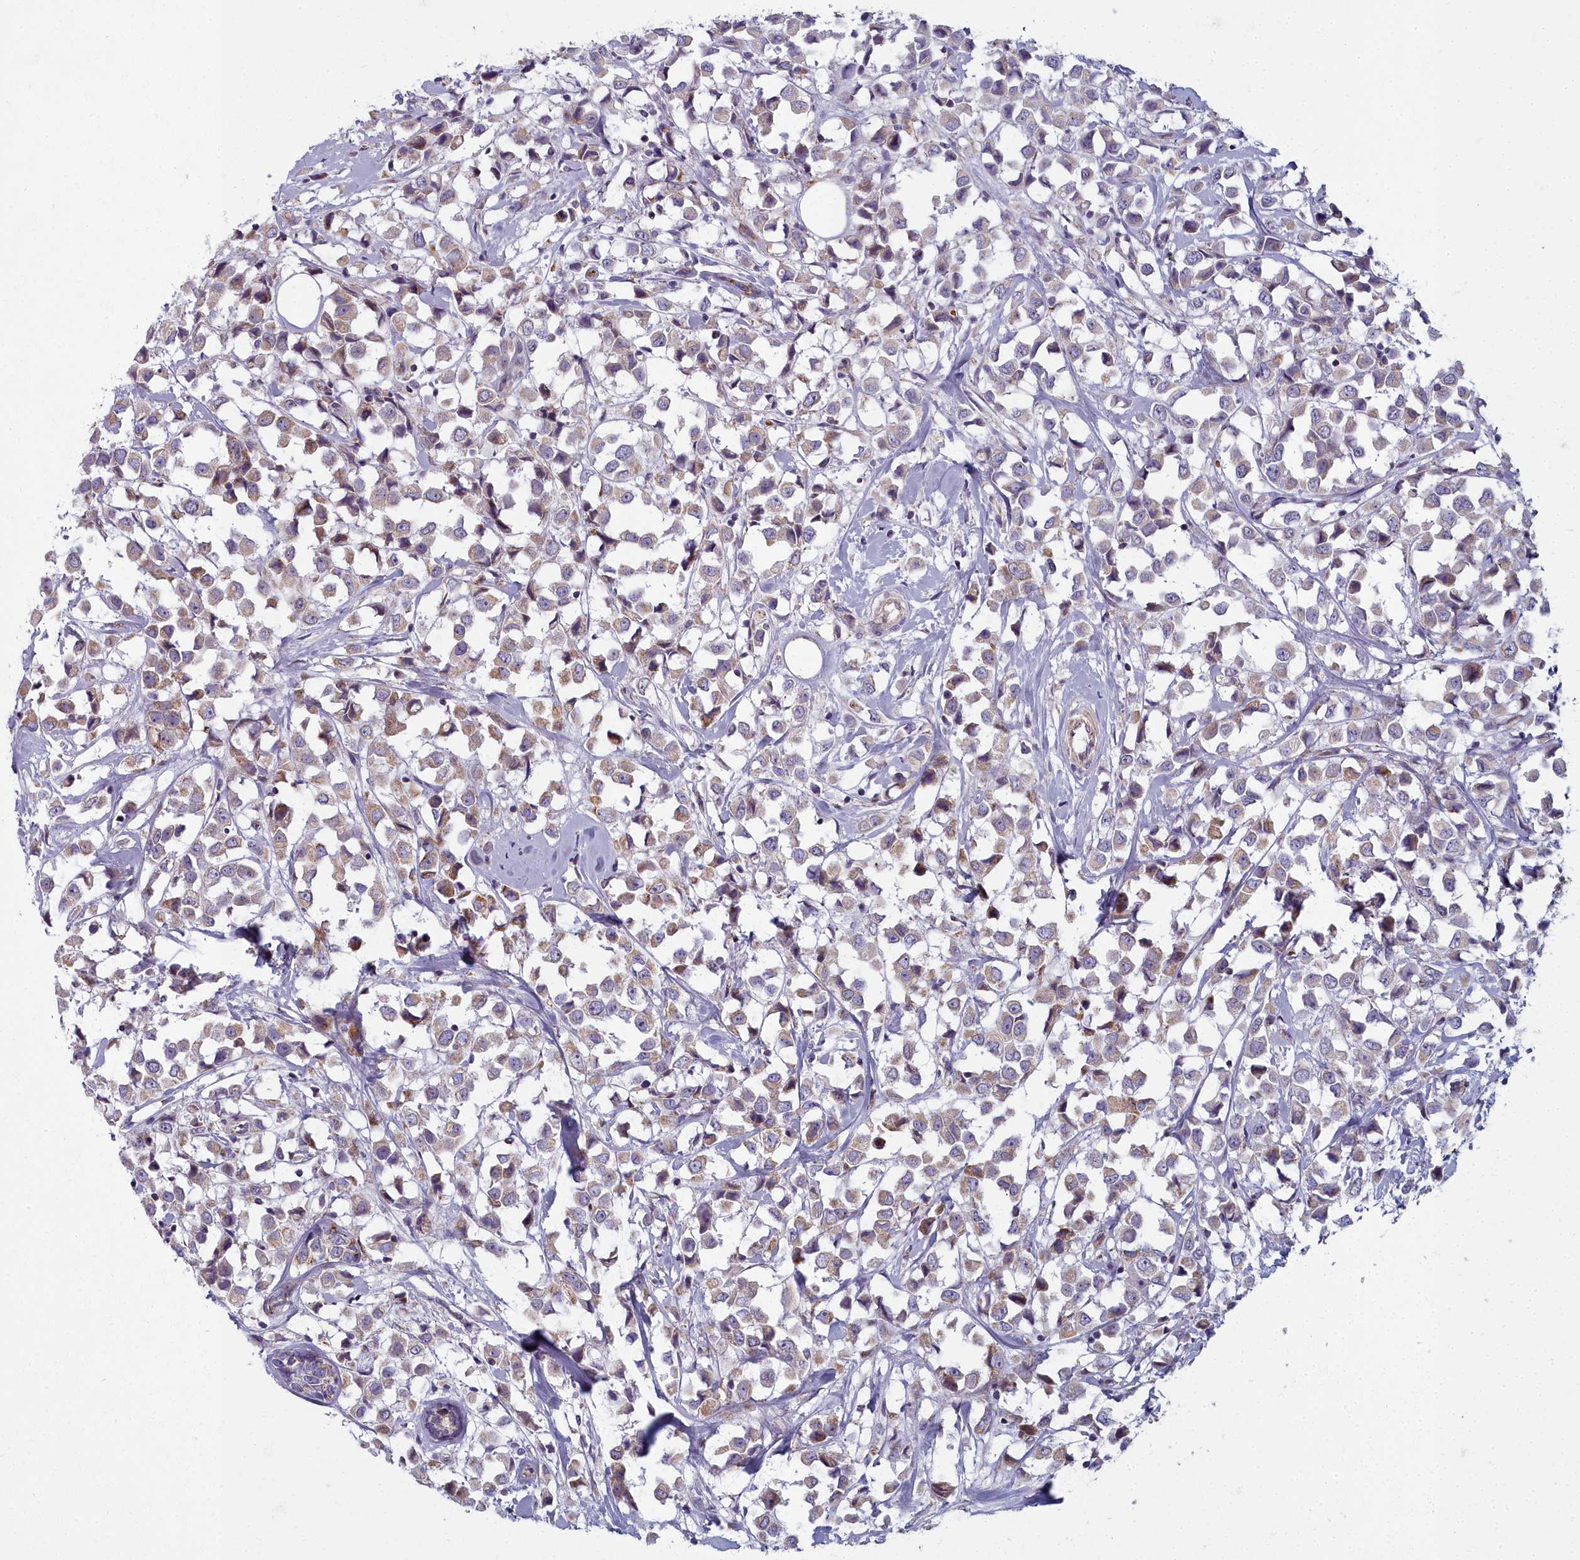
{"staining": {"intensity": "weak", "quantity": "25%-75%", "location": "cytoplasmic/membranous"}, "tissue": "breast cancer", "cell_type": "Tumor cells", "image_type": "cancer", "snomed": [{"axis": "morphology", "description": "Duct carcinoma"}, {"axis": "topography", "description": "Breast"}], "caption": "Human breast intraductal carcinoma stained for a protein (brown) exhibits weak cytoplasmic/membranous positive staining in about 25%-75% of tumor cells.", "gene": "ARL15", "patient": {"sex": "female", "age": 61}}